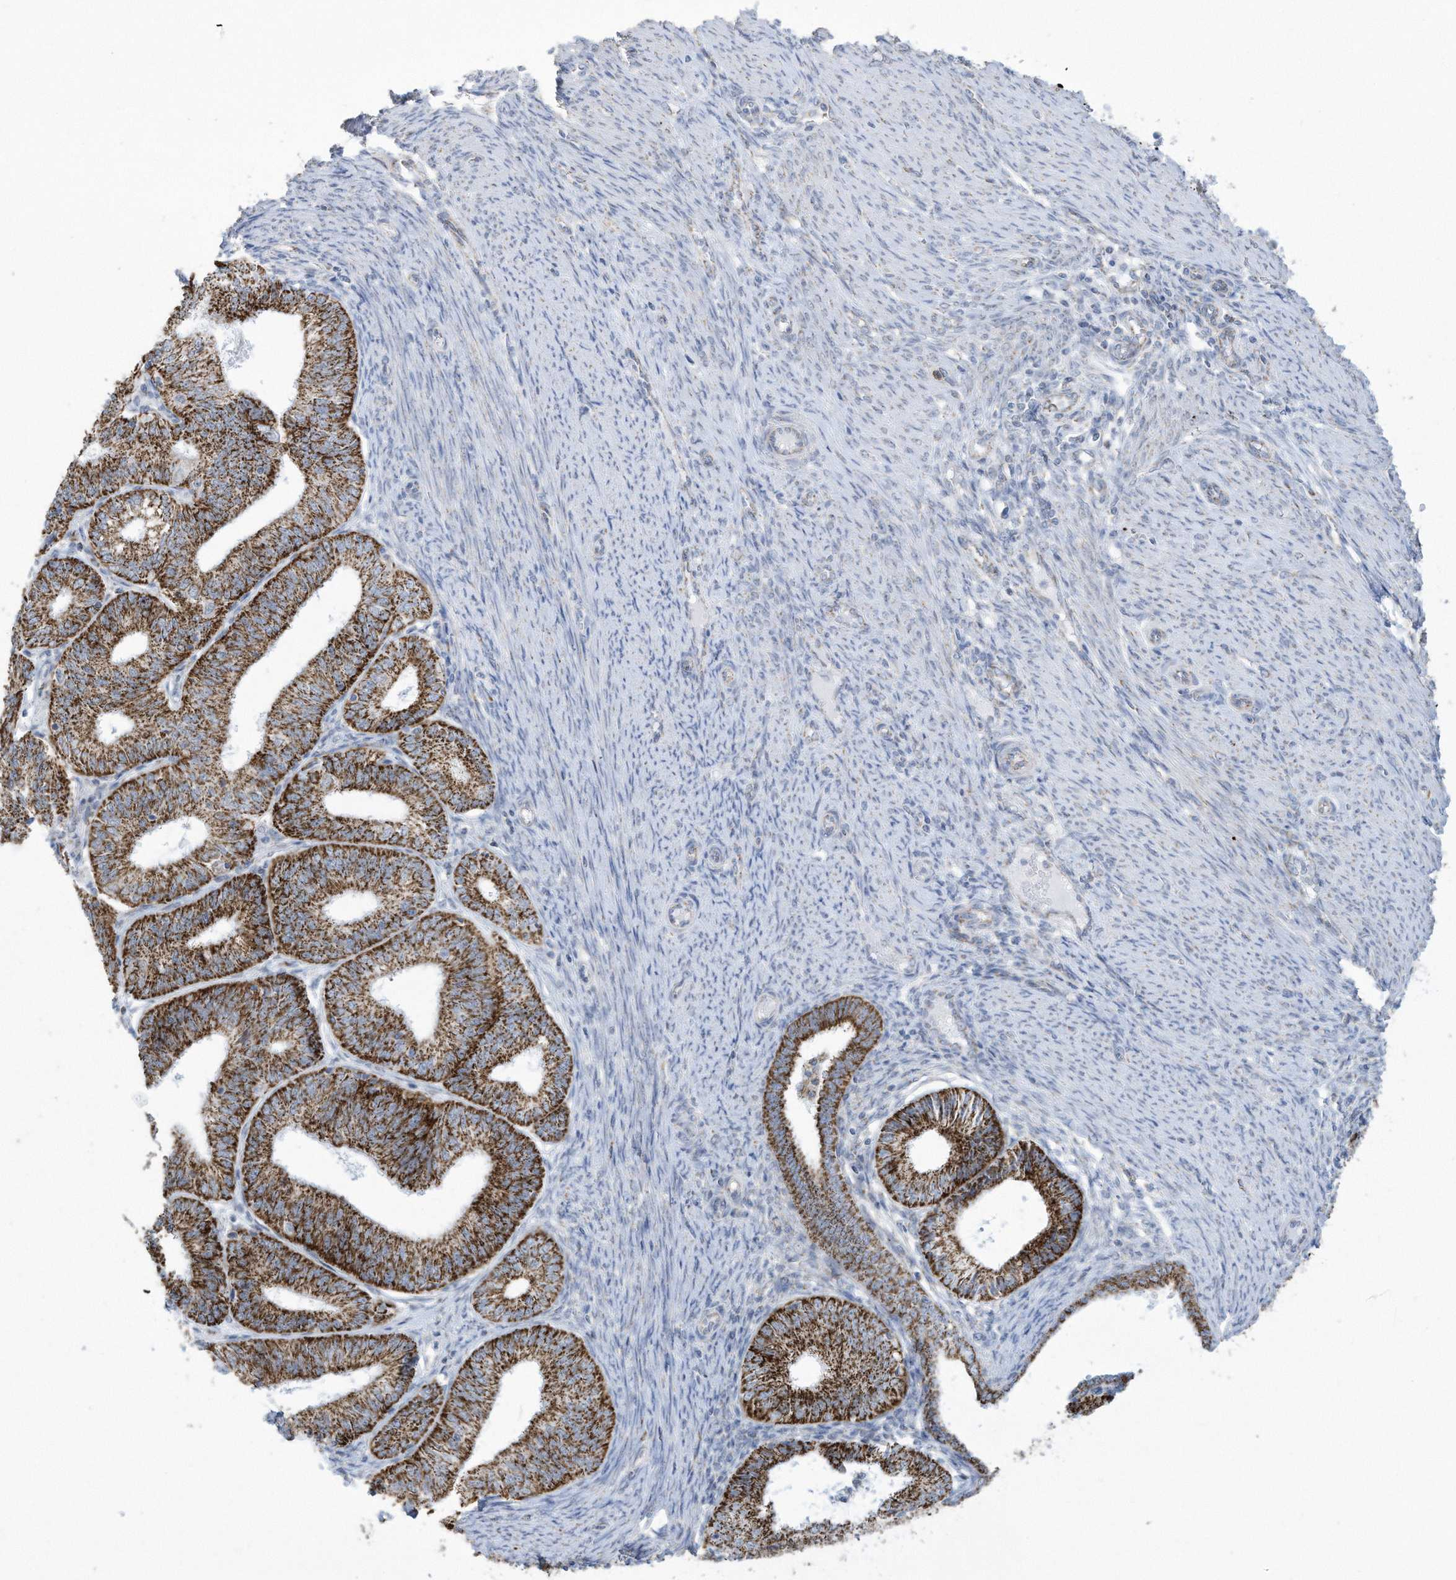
{"staining": {"intensity": "strong", "quantity": ">75%", "location": "cytoplasmic/membranous"}, "tissue": "endometrial cancer", "cell_type": "Tumor cells", "image_type": "cancer", "snomed": [{"axis": "morphology", "description": "Adenocarcinoma, NOS"}, {"axis": "topography", "description": "Endometrium"}], "caption": "Strong cytoplasmic/membranous positivity is present in about >75% of tumor cells in endometrial adenocarcinoma.", "gene": "ALDH6A1", "patient": {"sex": "female", "age": 51}}